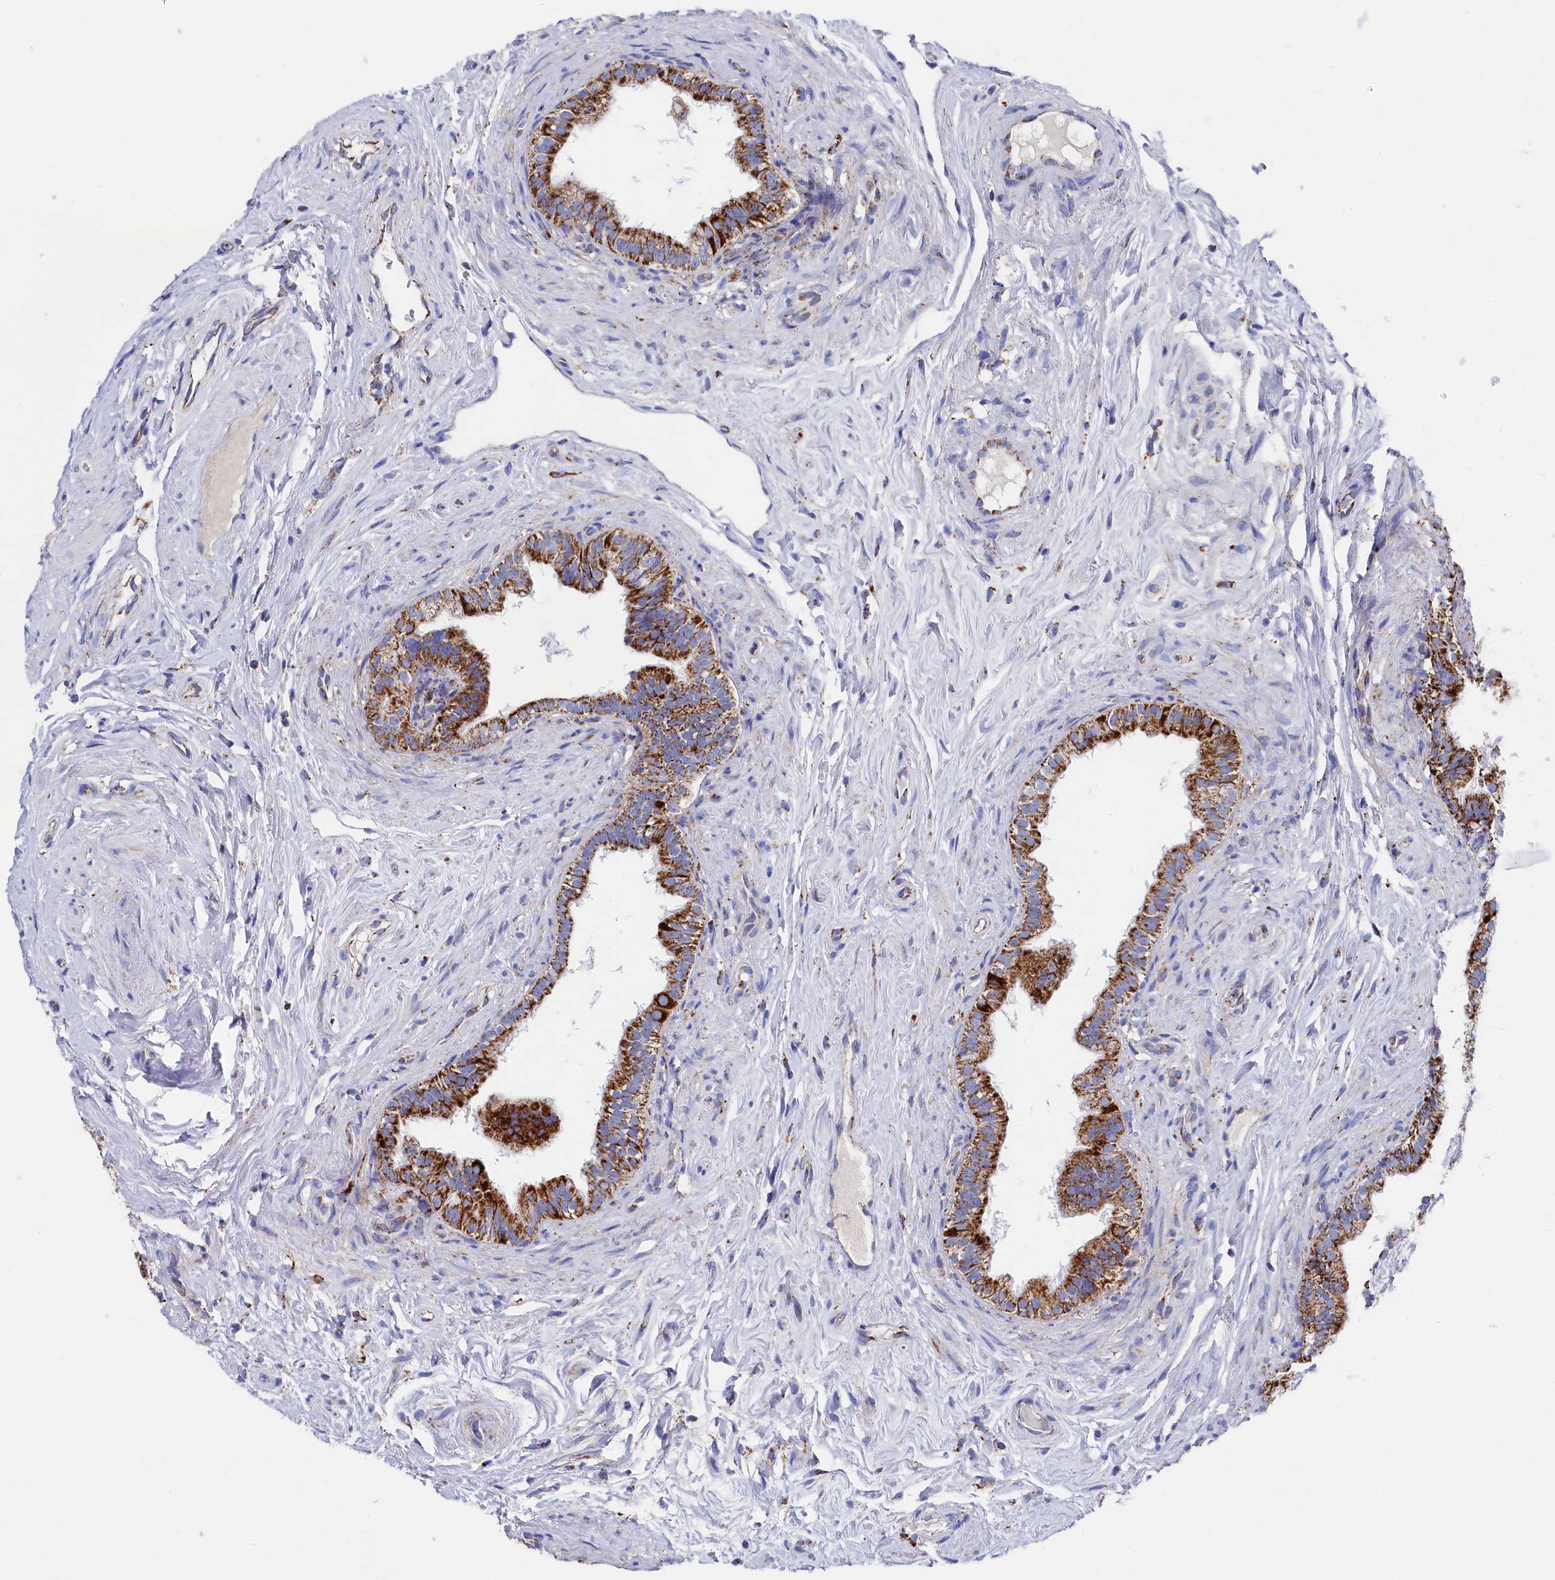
{"staining": {"intensity": "strong", "quantity": "25%-75%", "location": "cytoplasmic/membranous"}, "tissue": "epididymis", "cell_type": "Glandular cells", "image_type": "normal", "snomed": [{"axis": "morphology", "description": "Normal tissue, NOS"}, {"axis": "topography", "description": "Epididymis"}], "caption": "High-power microscopy captured an immunohistochemistry histopathology image of normal epididymis, revealing strong cytoplasmic/membranous expression in approximately 25%-75% of glandular cells. The staining is performed using DAB (3,3'-diaminobenzidine) brown chromogen to label protein expression. The nuclei are counter-stained blue using hematoxylin.", "gene": "MMAB", "patient": {"sex": "male", "age": 84}}